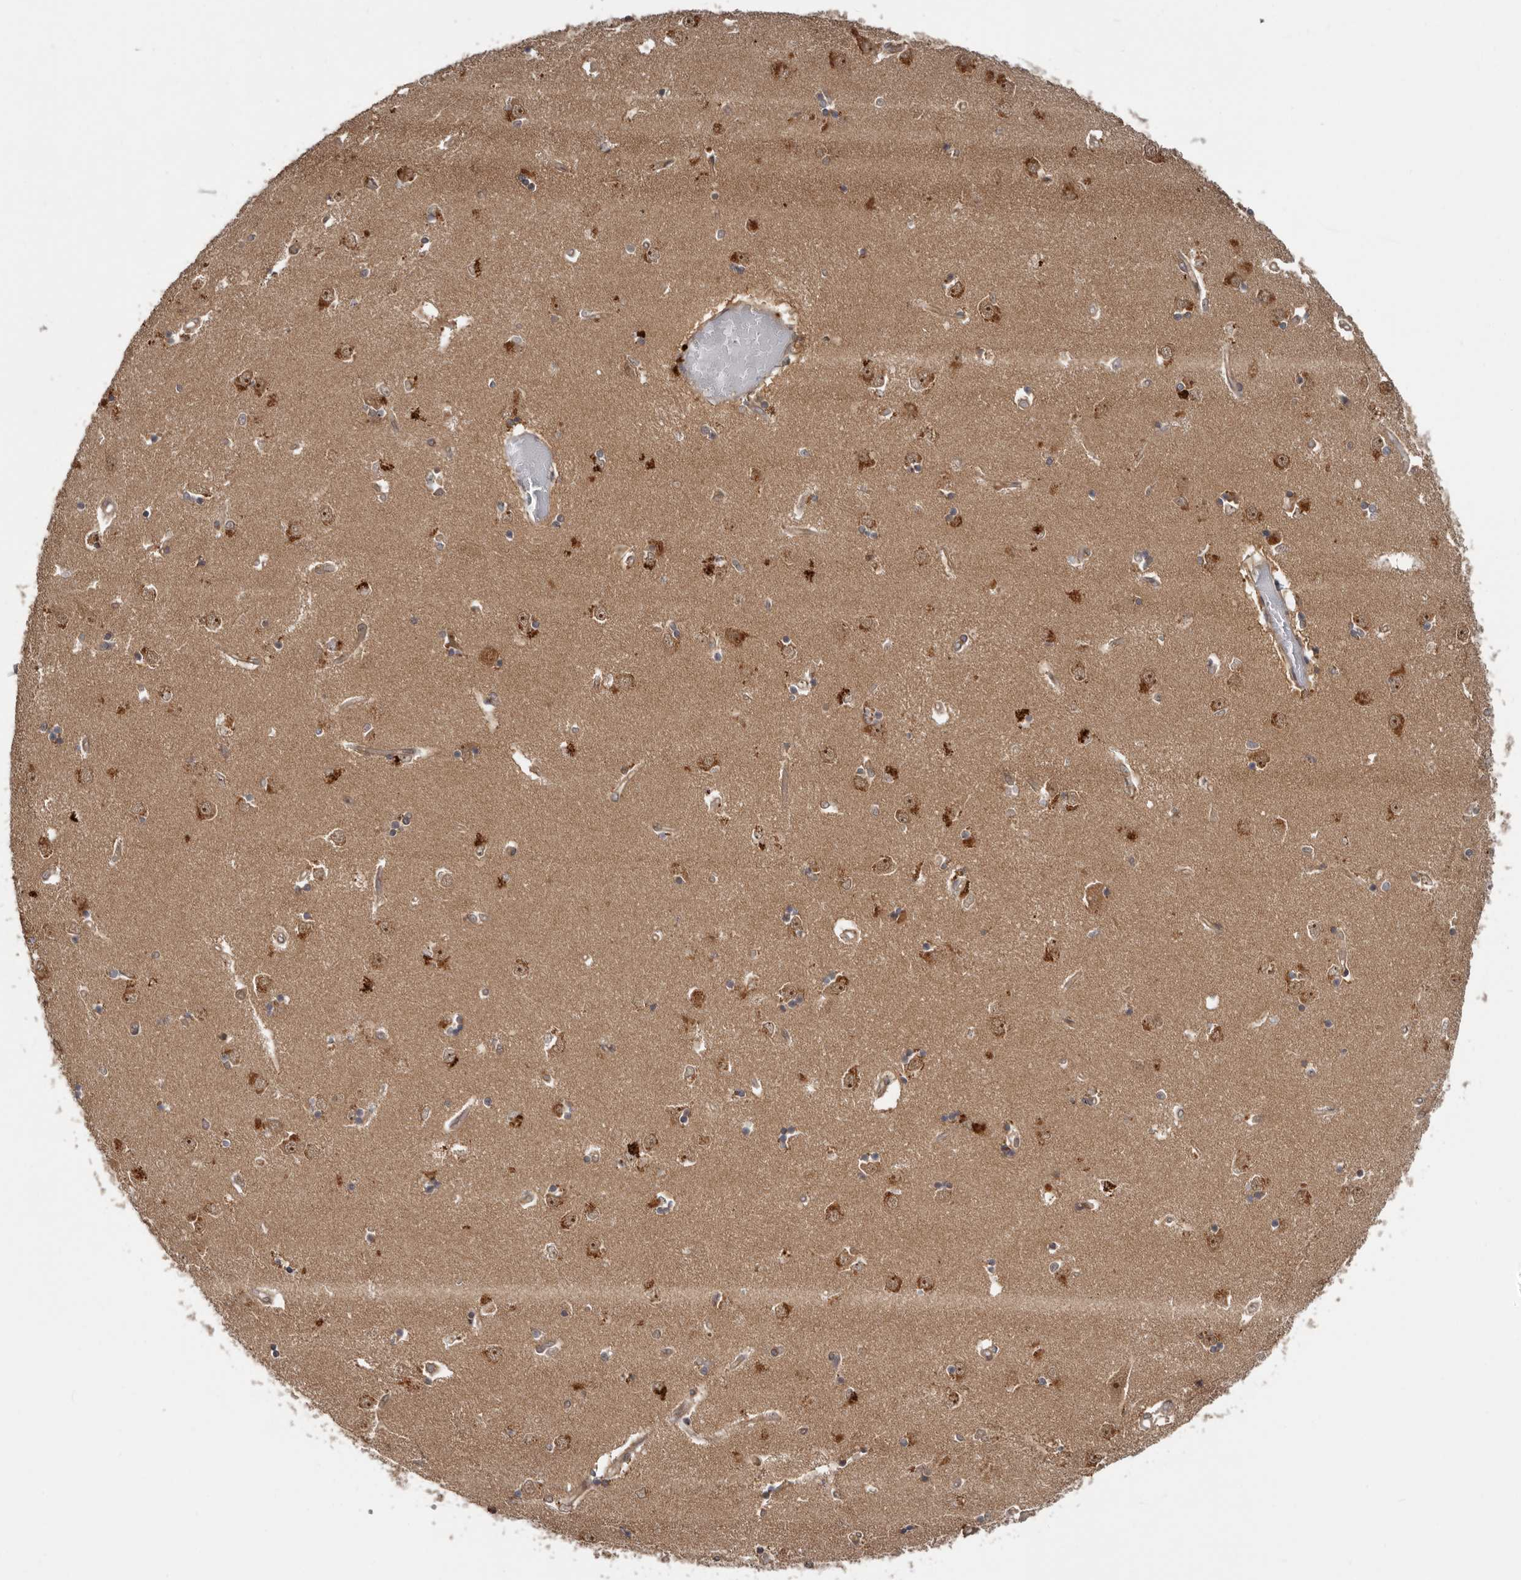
{"staining": {"intensity": "moderate", "quantity": "25%-75%", "location": "cytoplasmic/membranous,nuclear"}, "tissue": "caudate", "cell_type": "Glial cells", "image_type": "normal", "snomed": [{"axis": "morphology", "description": "Normal tissue, NOS"}, {"axis": "topography", "description": "Lateral ventricle wall"}], "caption": "Caudate stained with IHC demonstrates moderate cytoplasmic/membranous,nuclear staining in about 25%-75% of glial cells.", "gene": "BAD", "patient": {"sex": "male", "age": 45}}